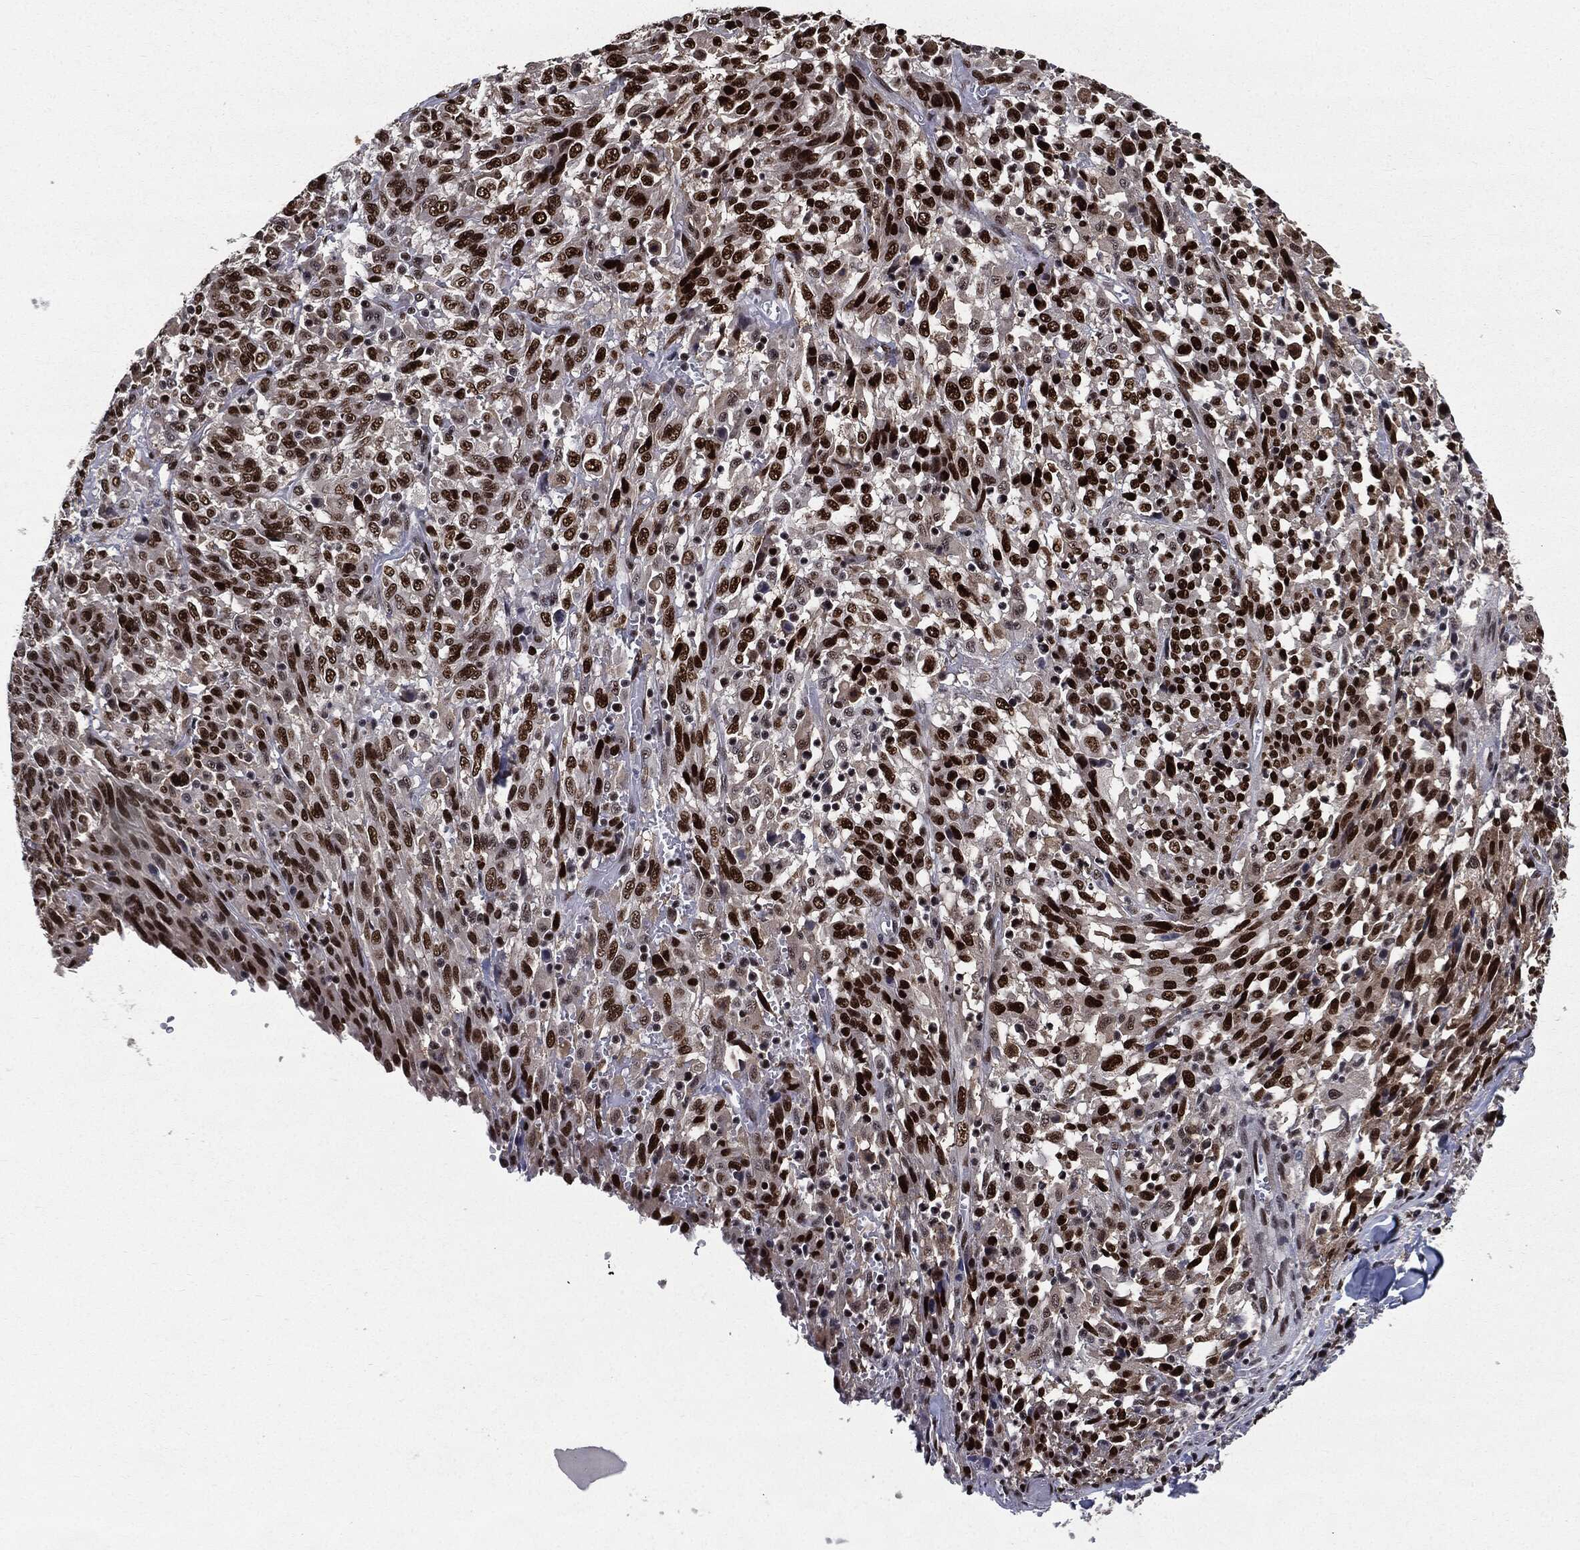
{"staining": {"intensity": "strong", "quantity": "25%-75%", "location": "nuclear"}, "tissue": "melanoma", "cell_type": "Tumor cells", "image_type": "cancer", "snomed": [{"axis": "morphology", "description": "Malignant melanoma, NOS"}, {"axis": "topography", "description": "Skin"}], "caption": "This is an image of IHC staining of malignant melanoma, which shows strong staining in the nuclear of tumor cells.", "gene": "JUN", "patient": {"sex": "female", "age": 91}}